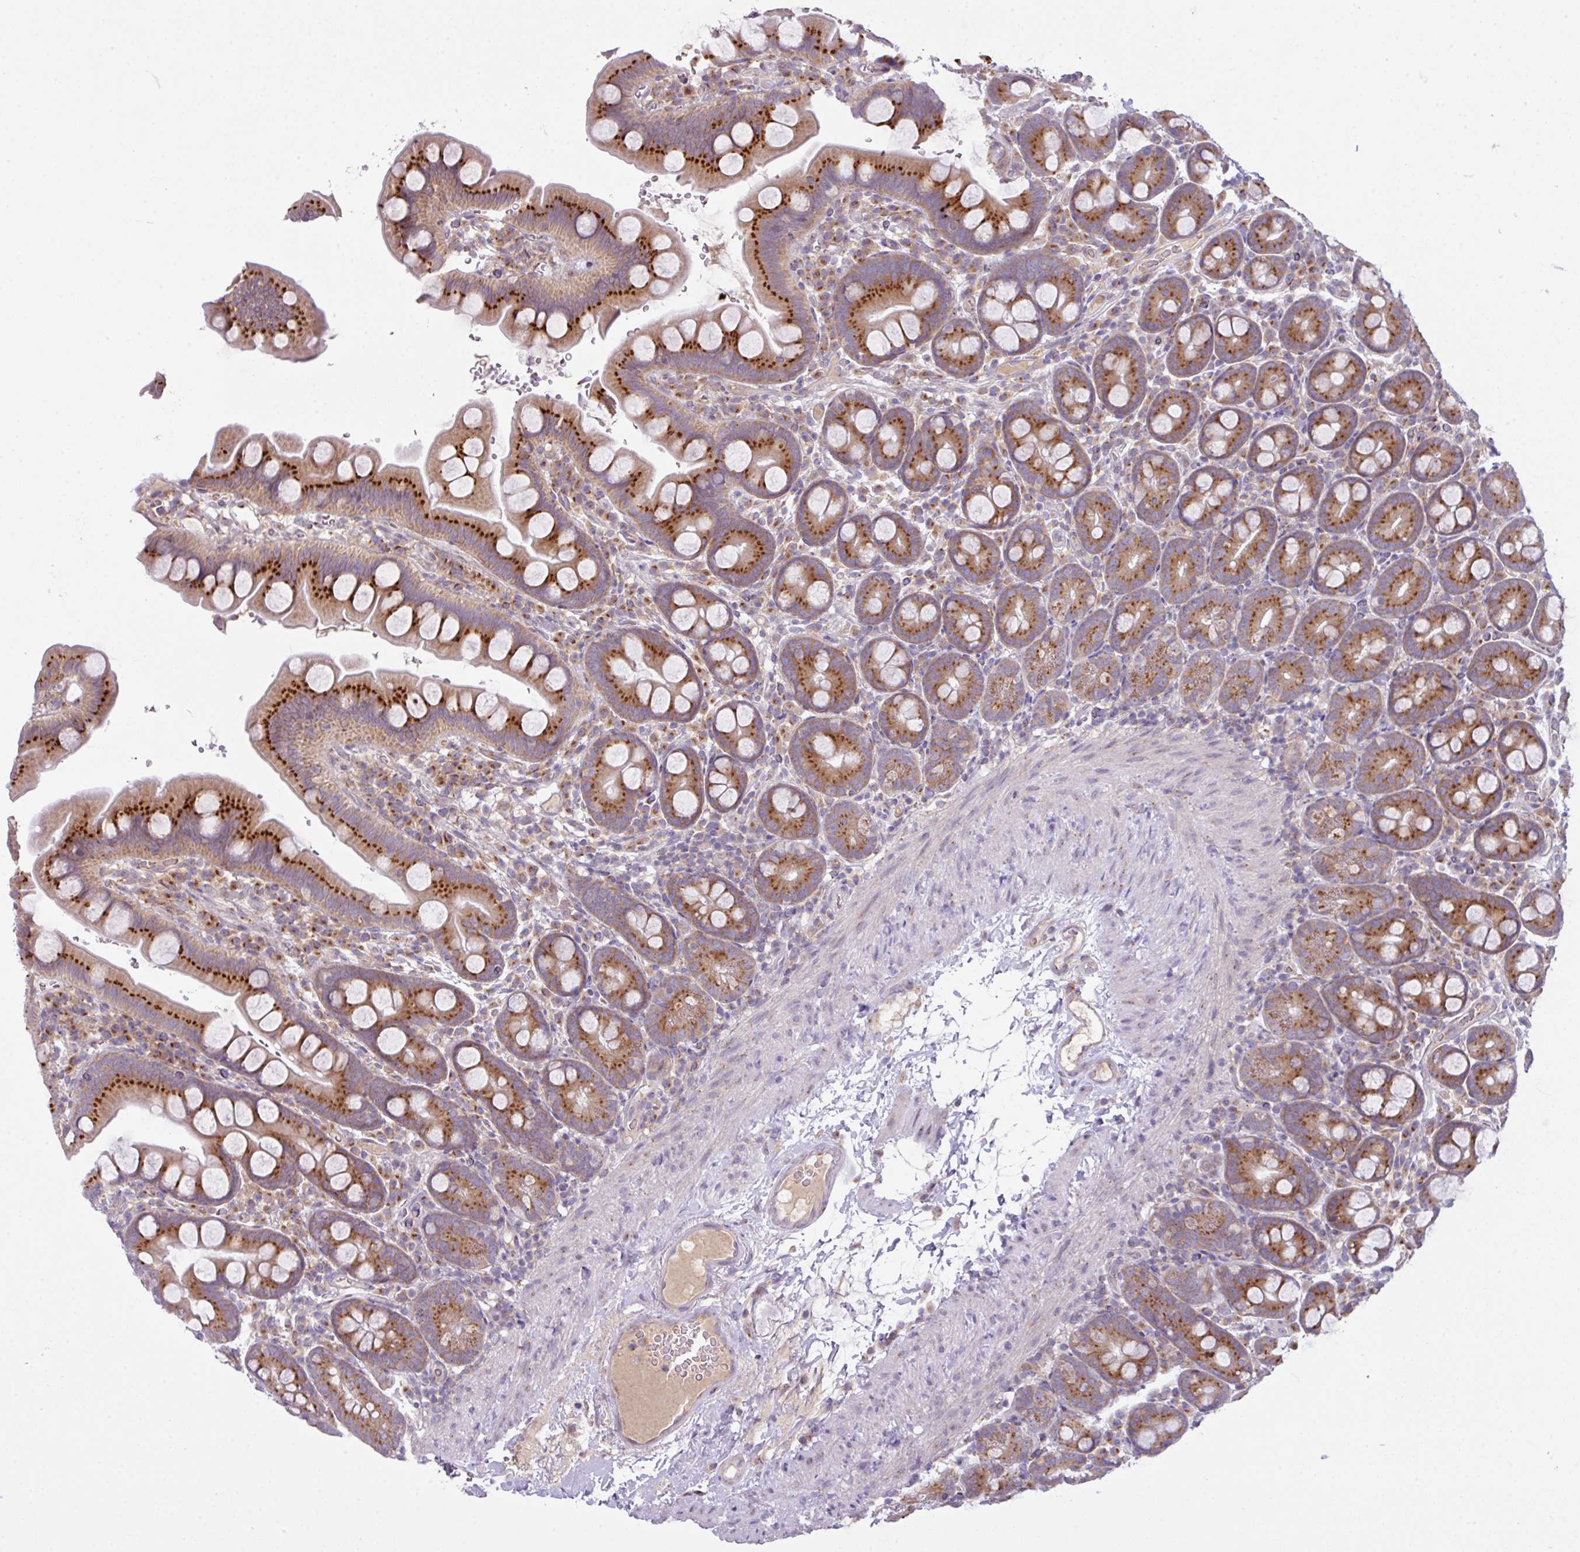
{"staining": {"intensity": "strong", "quantity": "25%-75%", "location": "cytoplasmic/membranous"}, "tissue": "small intestine", "cell_type": "Glandular cells", "image_type": "normal", "snomed": [{"axis": "morphology", "description": "Normal tissue, NOS"}, {"axis": "topography", "description": "Small intestine"}], "caption": "Small intestine stained for a protein (brown) reveals strong cytoplasmic/membranous positive expression in about 25%-75% of glandular cells.", "gene": "VTI1A", "patient": {"sex": "female", "age": 68}}